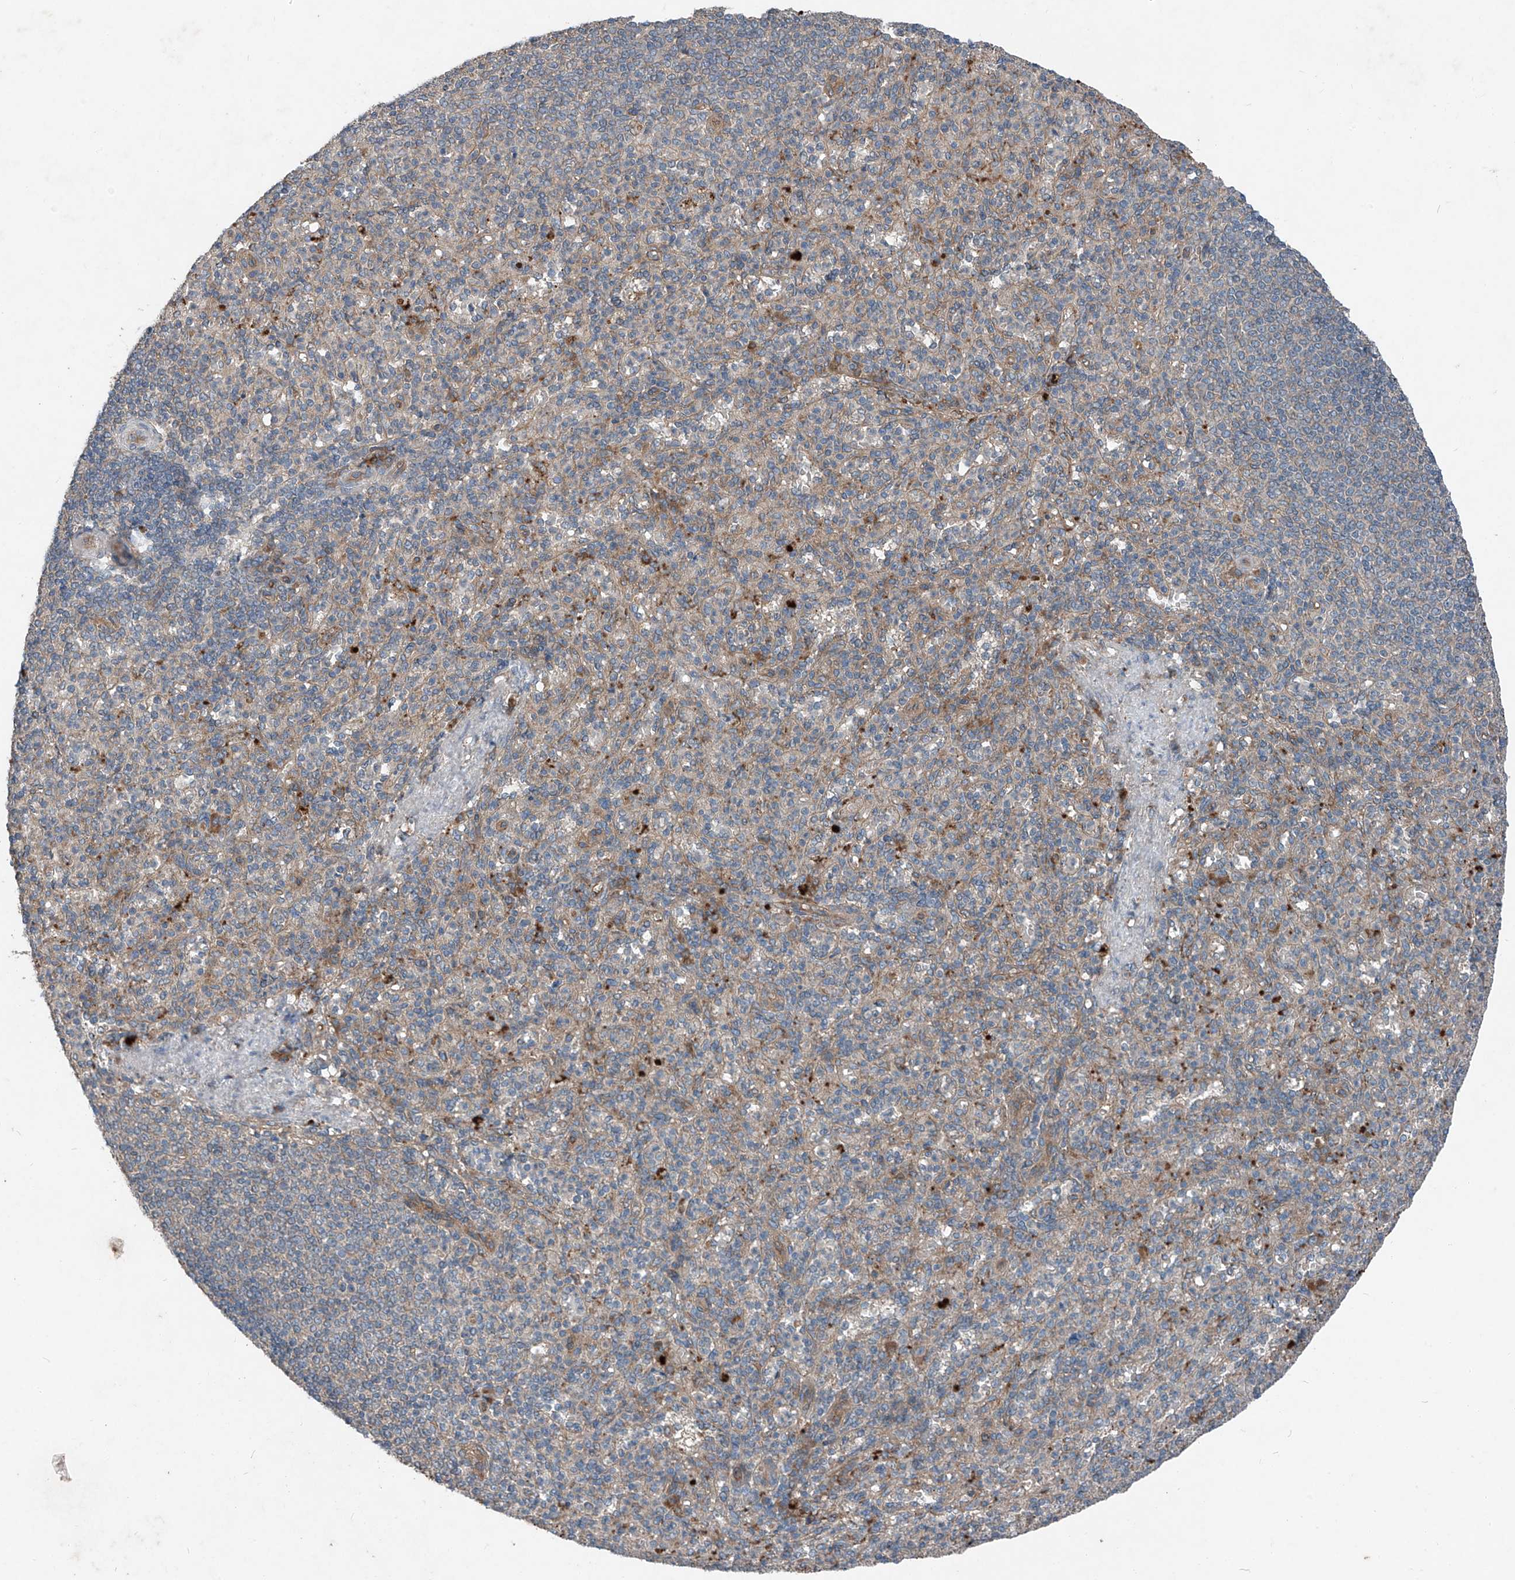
{"staining": {"intensity": "negative", "quantity": "none", "location": "none"}, "tissue": "spleen", "cell_type": "Cells in red pulp", "image_type": "normal", "snomed": [{"axis": "morphology", "description": "Normal tissue, NOS"}, {"axis": "topography", "description": "Spleen"}], "caption": "Protein analysis of unremarkable spleen exhibits no significant positivity in cells in red pulp. (DAB IHC visualized using brightfield microscopy, high magnification).", "gene": "FOXRED2", "patient": {"sex": "female", "age": 74}}